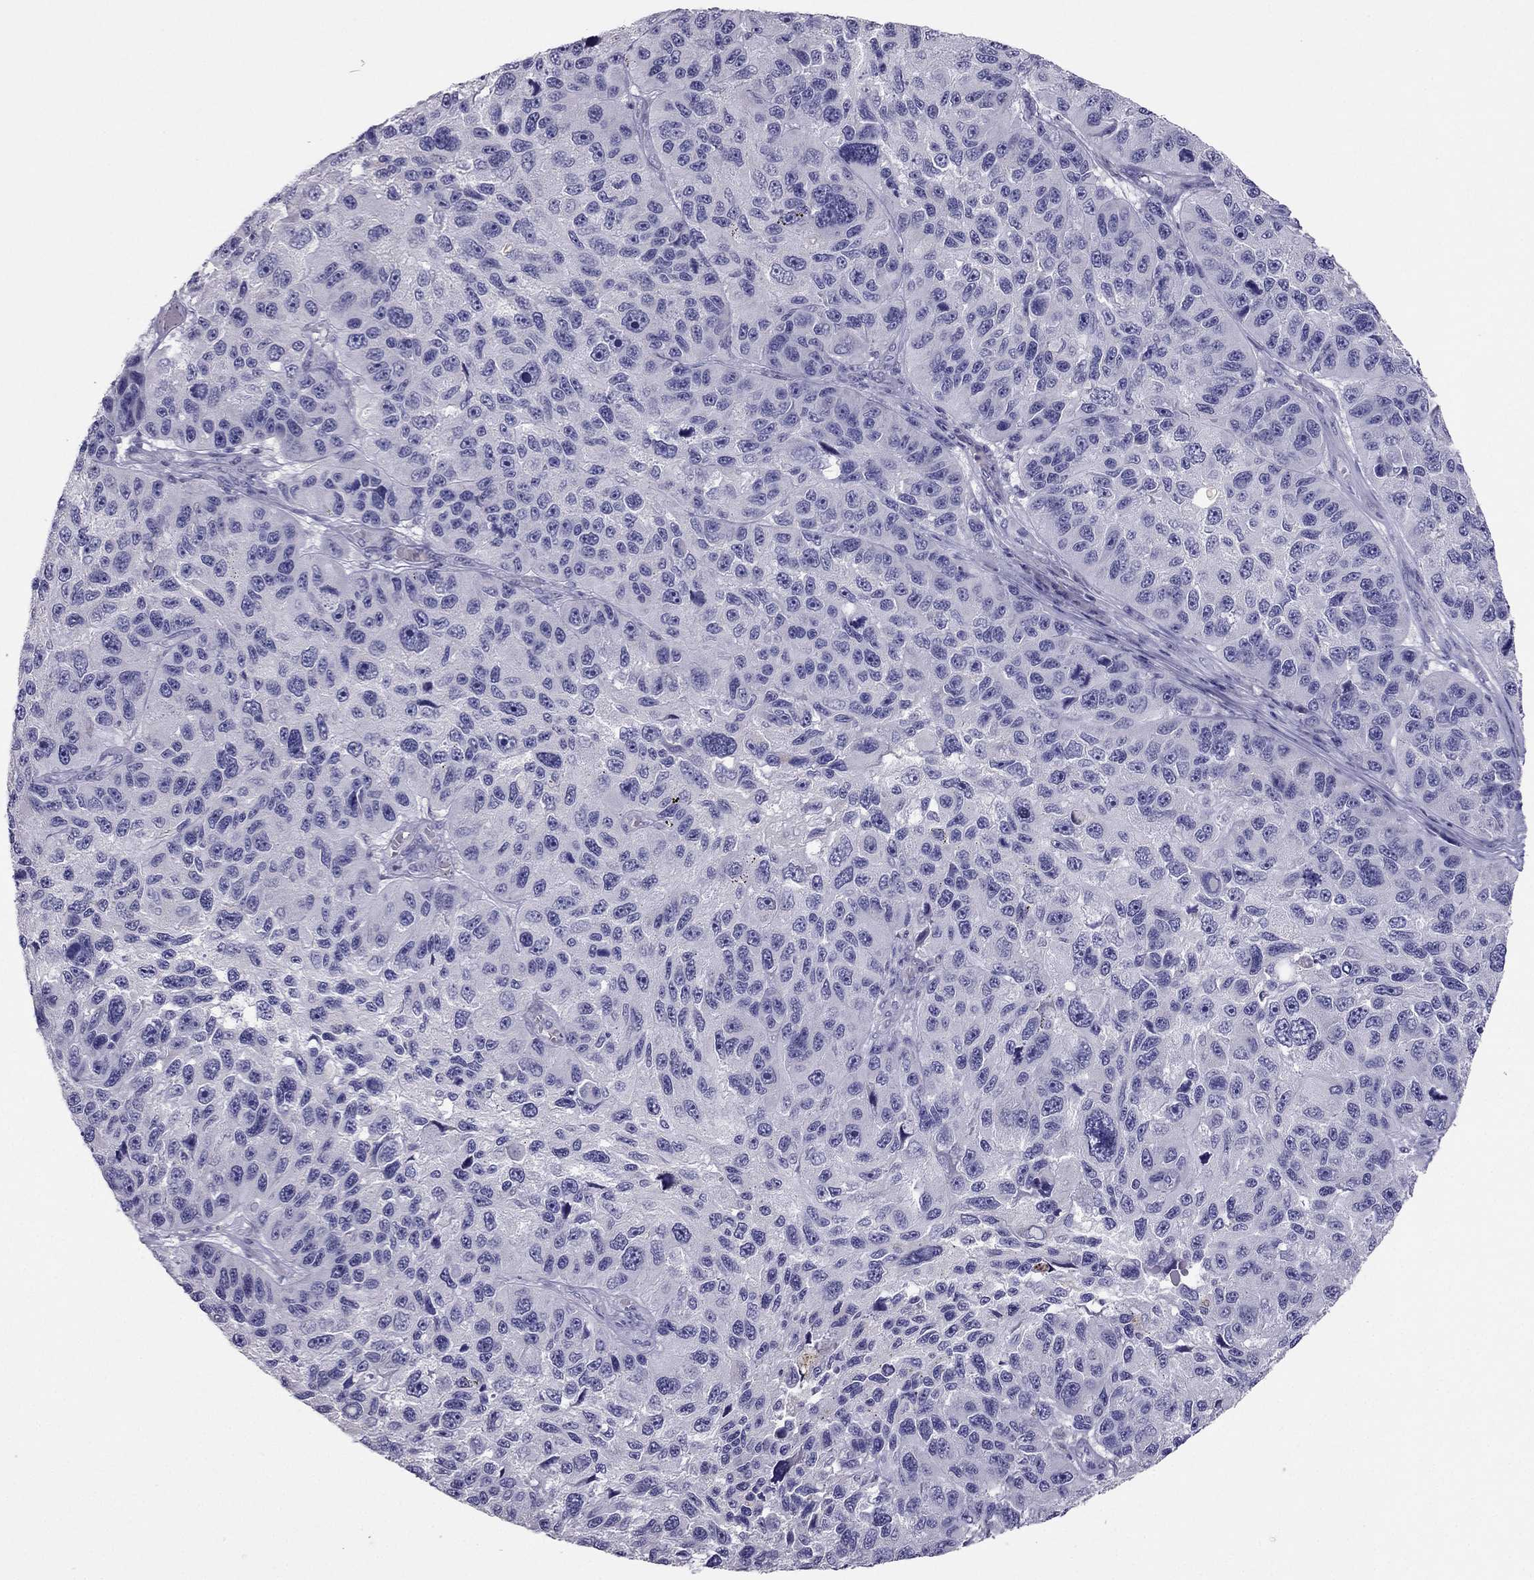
{"staining": {"intensity": "negative", "quantity": "none", "location": "none"}, "tissue": "melanoma", "cell_type": "Tumor cells", "image_type": "cancer", "snomed": [{"axis": "morphology", "description": "Malignant melanoma, NOS"}, {"axis": "topography", "description": "Skin"}], "caption": "Immunohistochemistry (IHC) histopathology image of melanoma stained for a protein (brown), which demonstrates no staining in tumor cells.", "gene": "RGS8", "patient": {"sex": "male", "age": 53}}